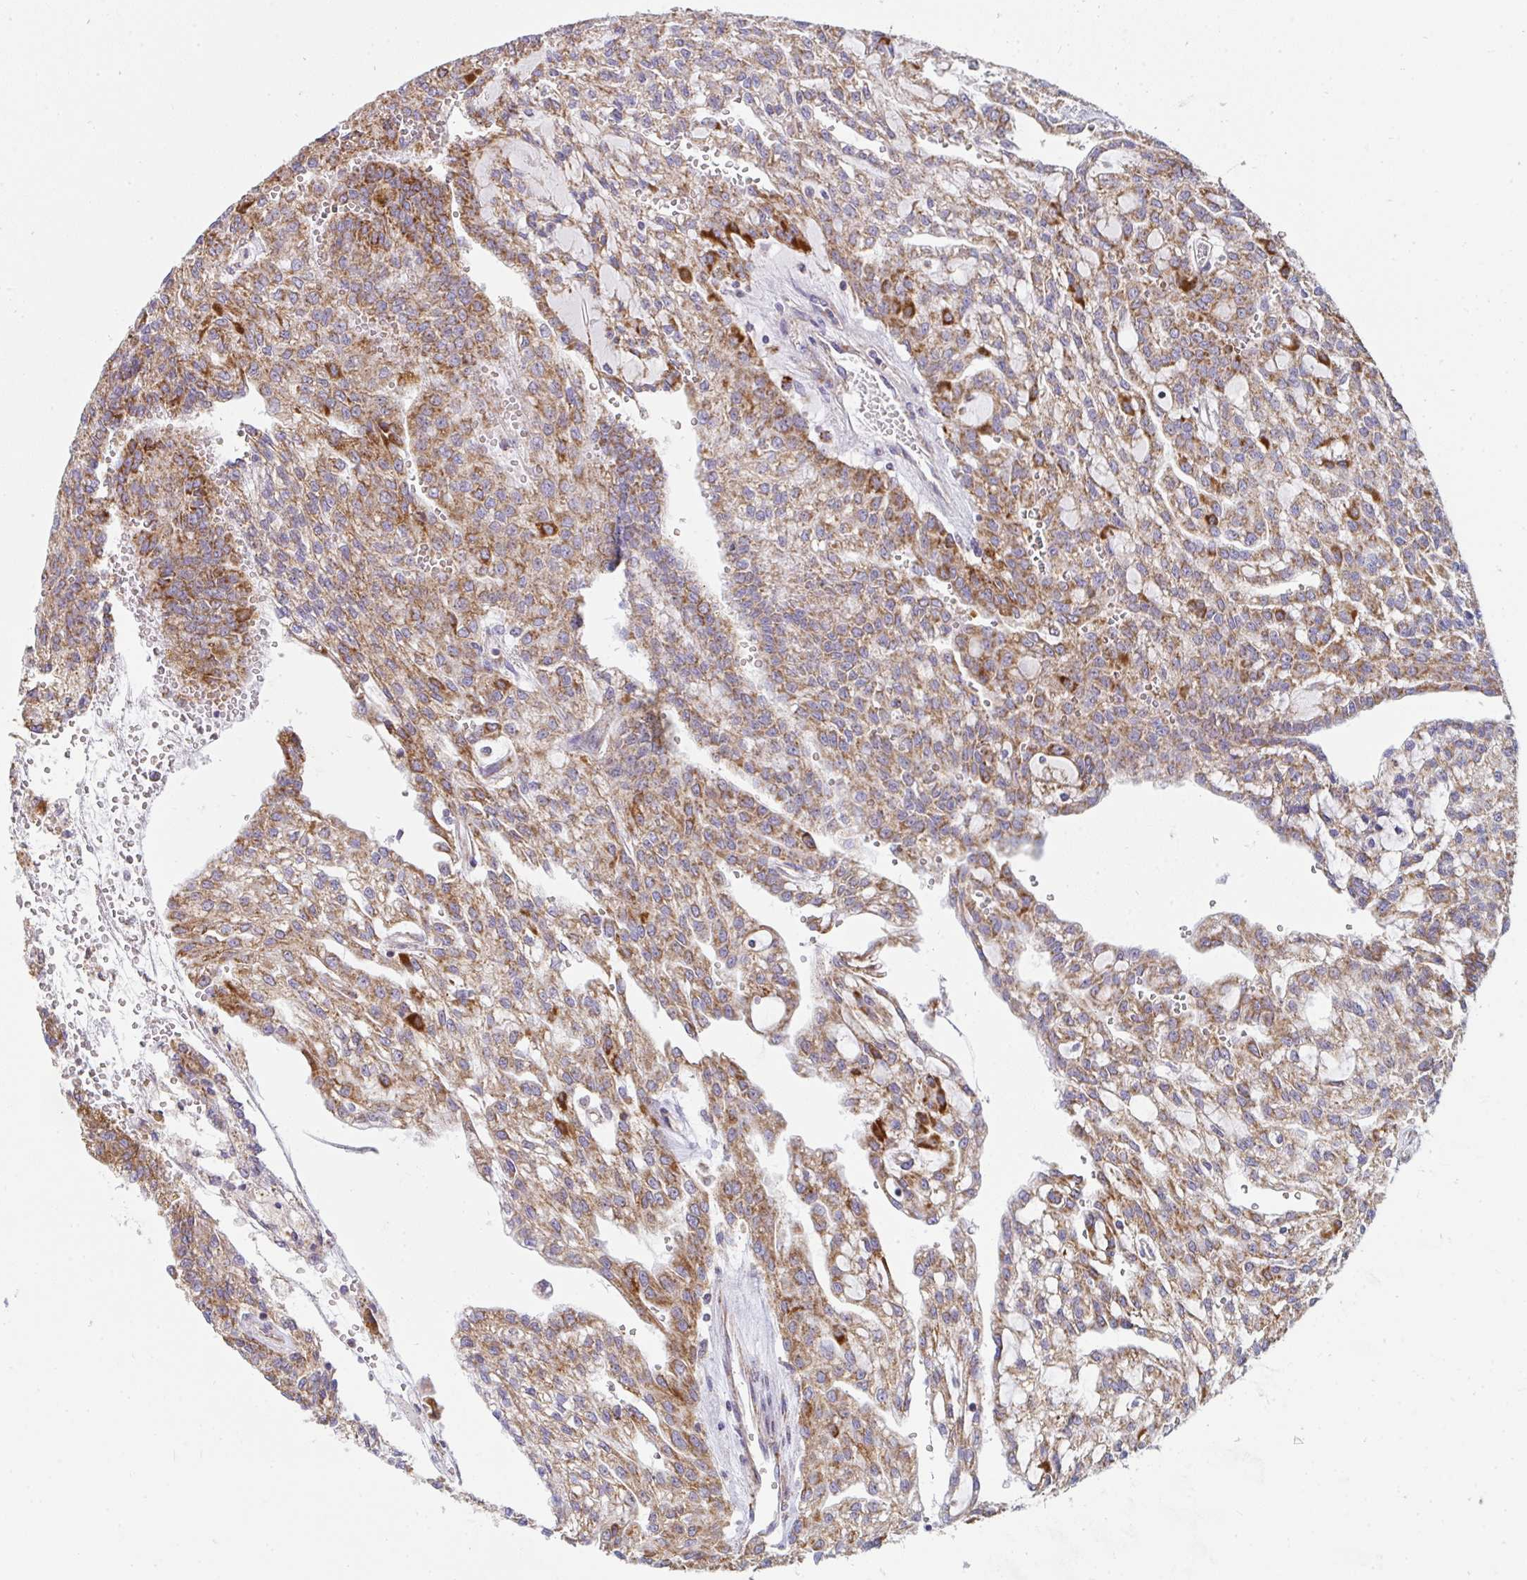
{"staining": {"intensity": "moderate", "quantity": ">75%", "location": "cytoplasmic/membranous"}, "tissue": "renal cancer", "cell_type": "Tumor cells", "image_type": "cancer", "snomed": [{"axis": "morphology", "description": "Adenocarcinoma, NOS"}, {"axis": "topography", "description": "Kidney"}], "caption": "Protein staining shows moderate cytoplasmic/membranous staining in about >75% of tumor cells in renal cancer.", "gene": "FAHD1", "patient": {"sex": "male", "age": 63}}